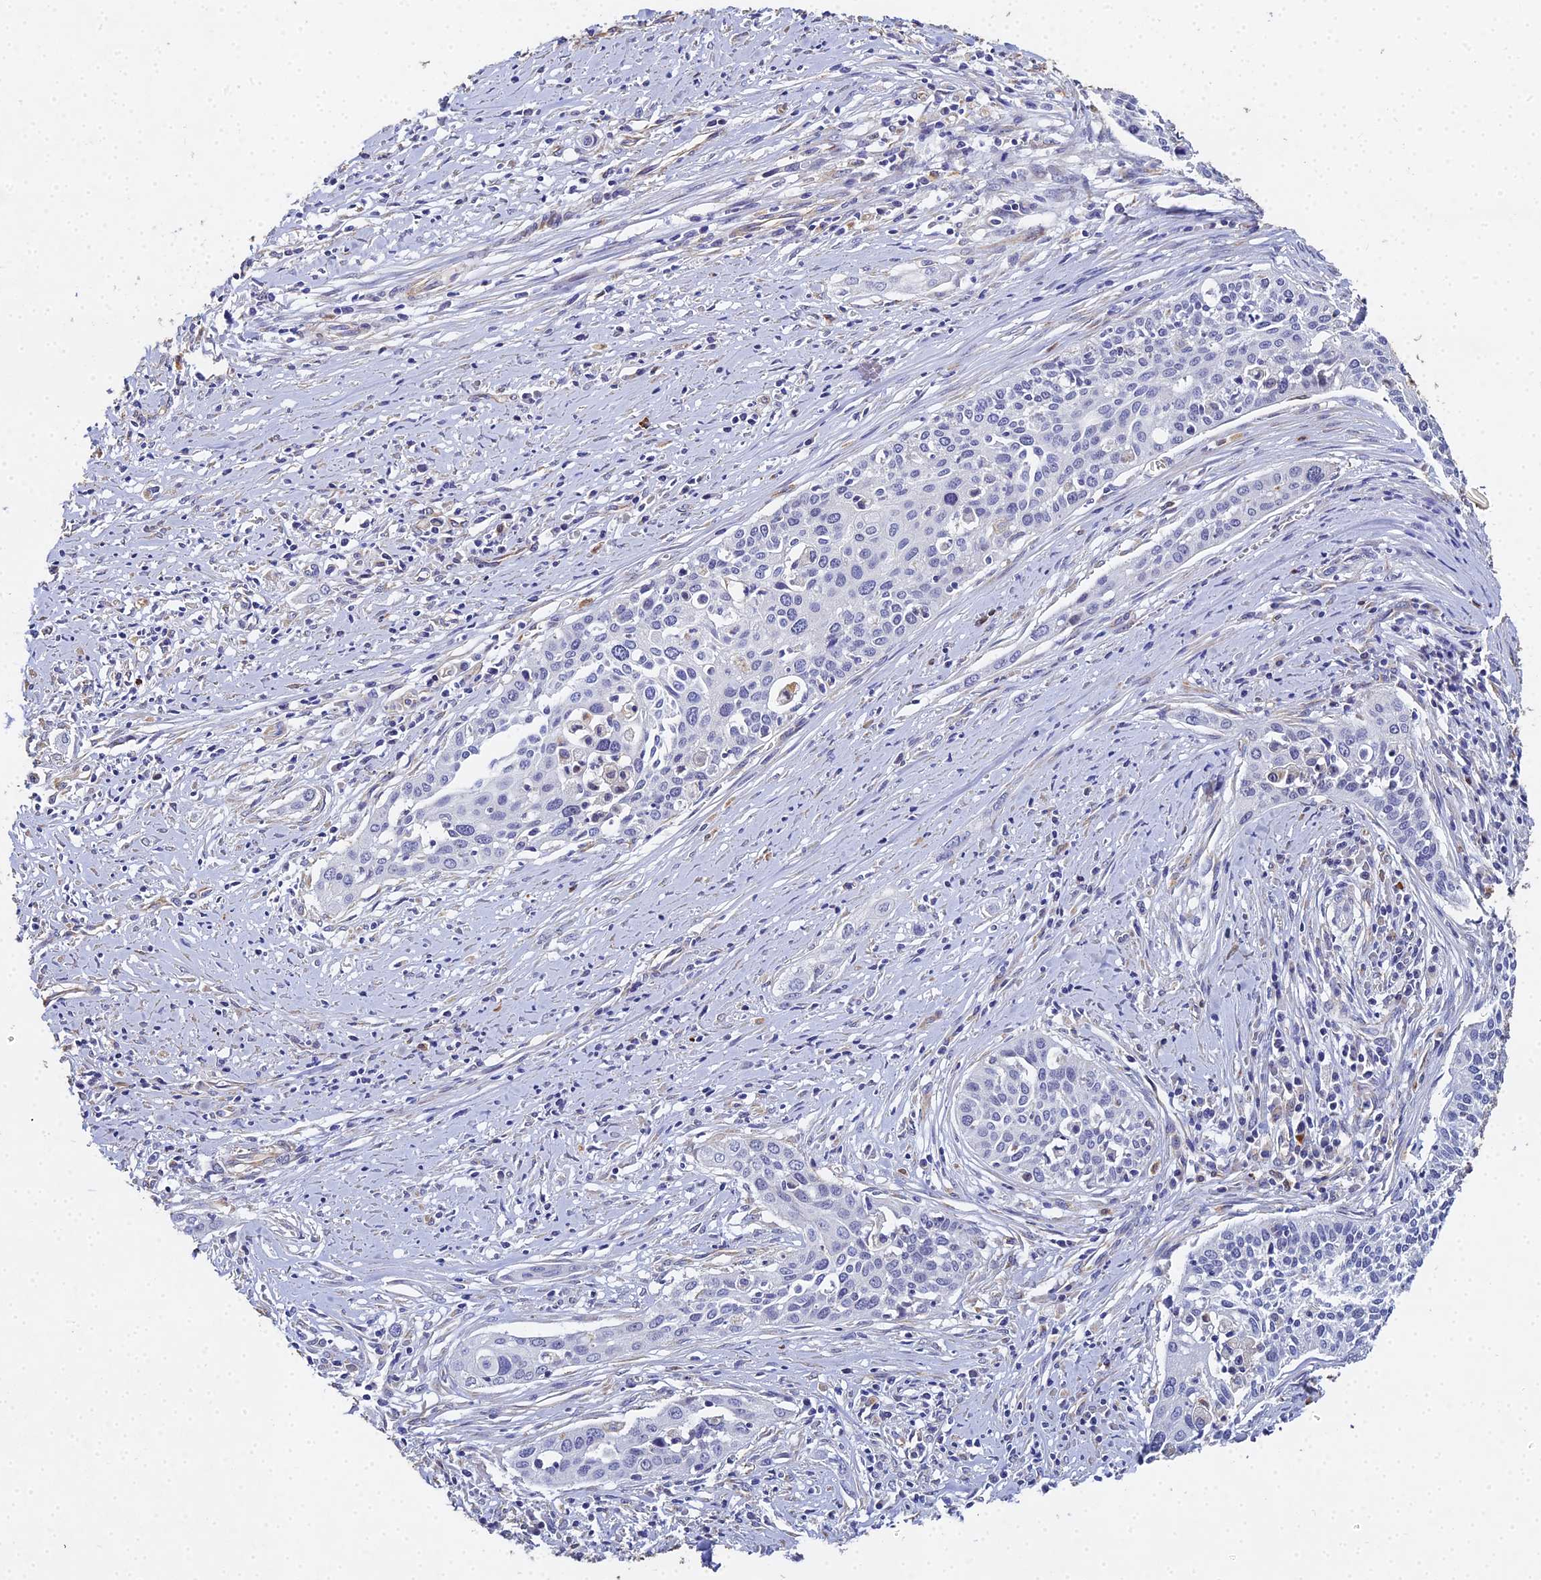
{"staining": {"intensity": "negative", "quantity": "none", "location": "none"}, "tissue": "cervical cancer", "cell_type": "Tumor cells", "image_type": "cancer", "snomed": [{"axis": "morphology", "description": "Squamous cell carcinoma, NOS"}, {"axis": "topography", "description": "Cervix"}], "caption": "This is an immunohistochemistry micrograph of squamous cell carcinoma (cervical). There is no positivity in tumor cells.", "gene": "ENSG00000268674", "patient": {"sex": "female", "age": 34}}